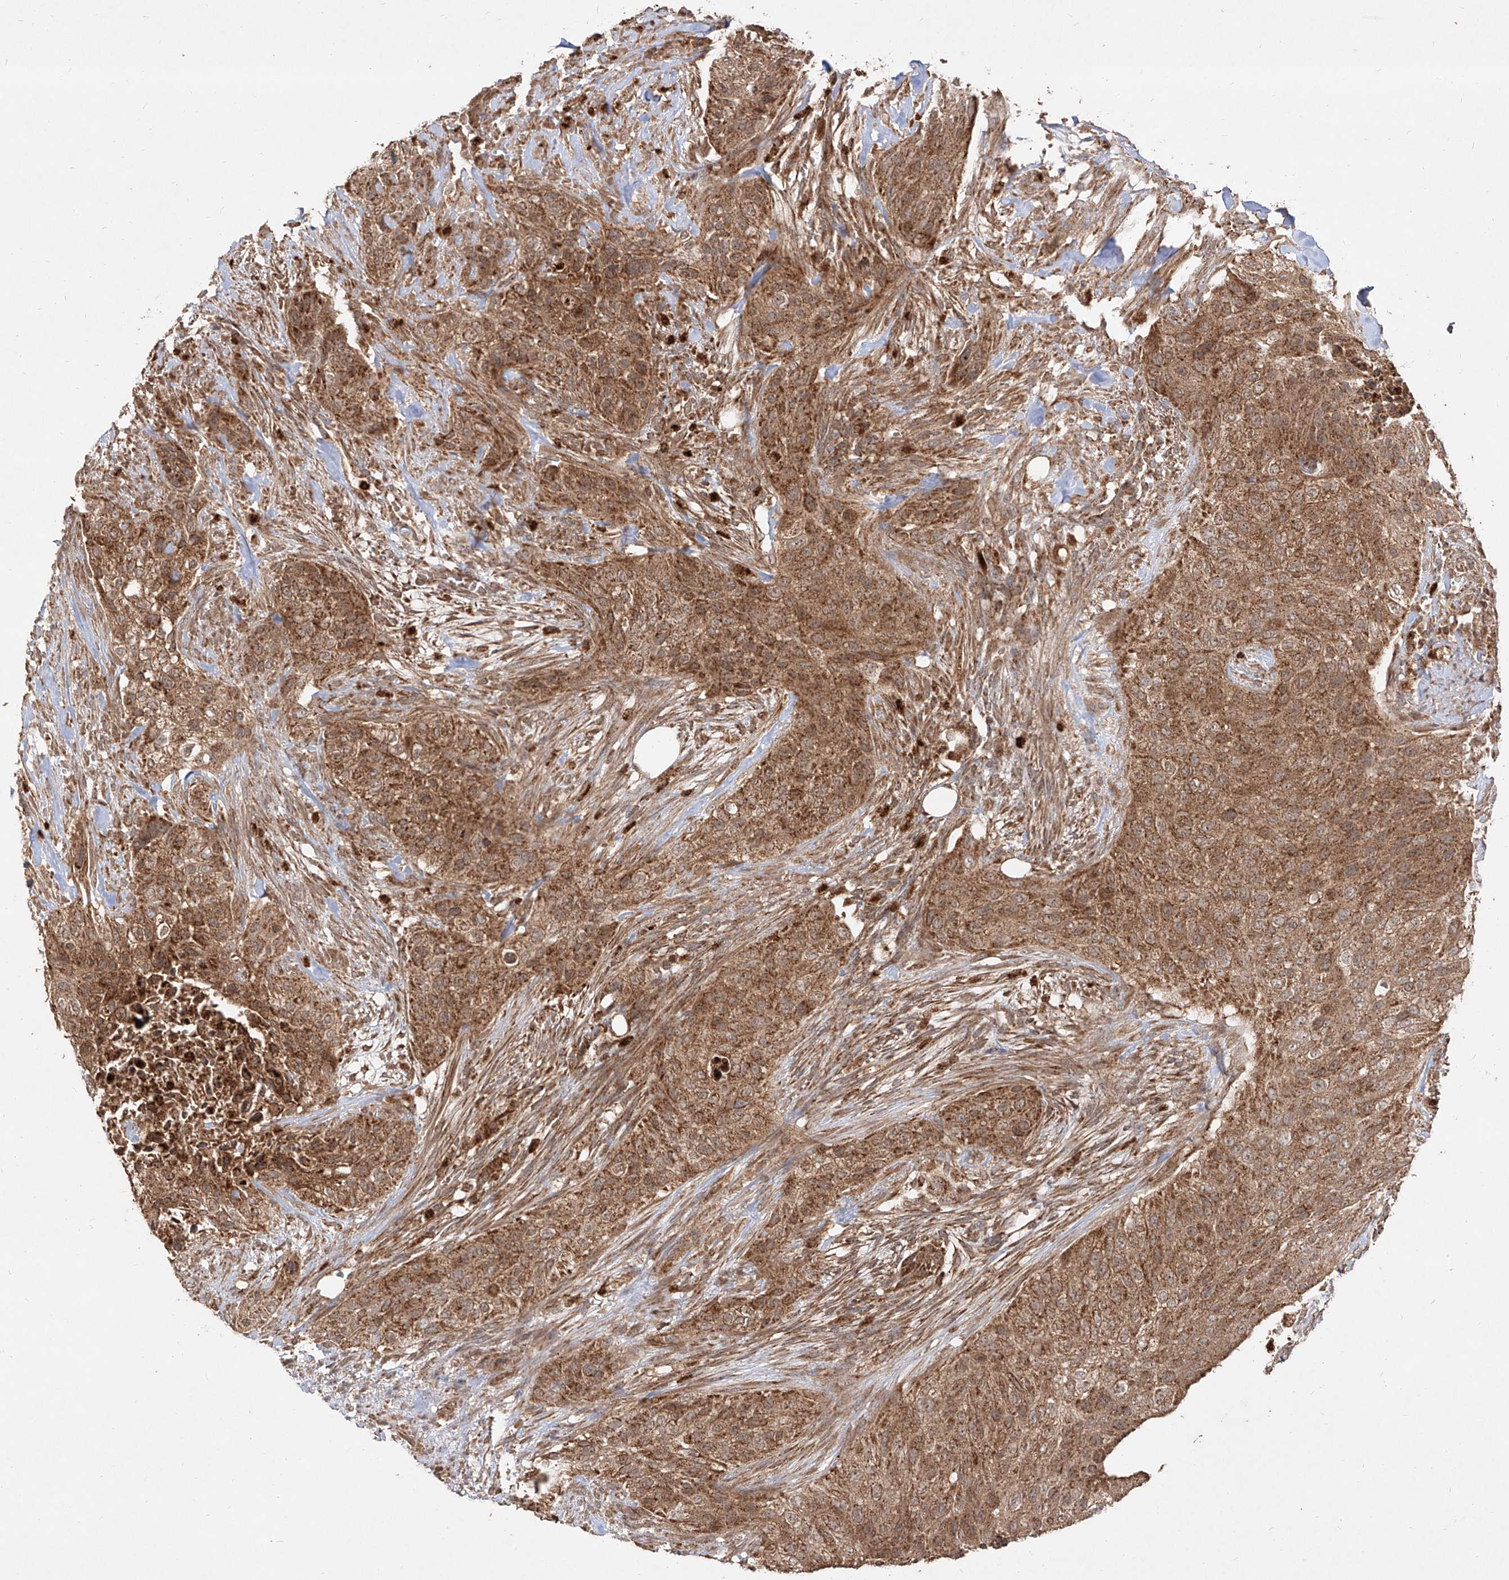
{"staining": {"intensity": "moderate", "quantity": ">75%", "location": "cytoplasmic/membranous"}, "tissue": "urothelial cancer", "cell_type": "Tumor cells", "image_type": "cancer", "snomed": [{"axis": "morphology", "description": "Urothelial carcinoma, High grade"}, {"axis": "topography", "description": "Urinary bladder"}], "caption": "Human urothelial cancer stained for a protein (brown) shows moderate cytoplasmic/membranous positive positivity in about >75% of tumor cells.", "gene": "AIM2", "patient": {"sex": "male", "age": 35}}